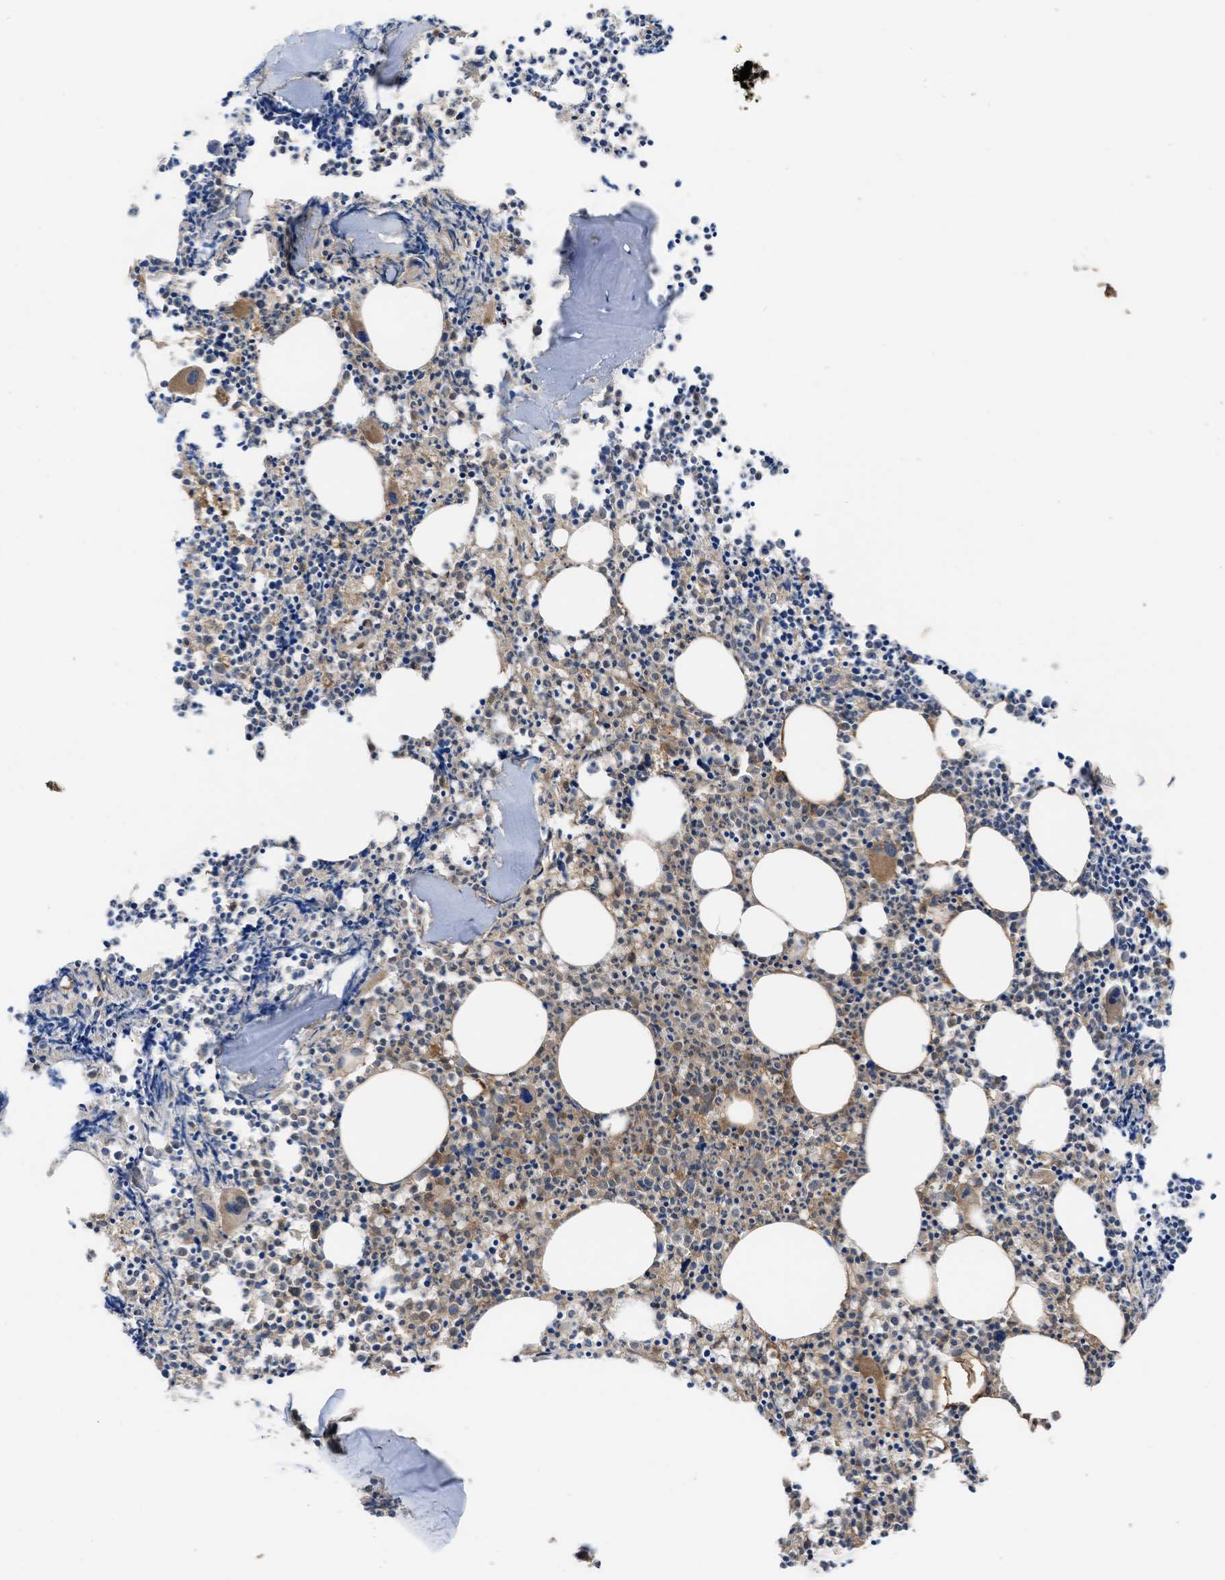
{"staining": {"intensity": "moderate", "quantity": ">75%", "location": "cytoplasmic/membranous,nuclear"}, "tissue": "bone marrow", "cell_type": "Hematopoietic cells", "image_type": "normal", "snomed": [{"axis": "morphology", "description": "Normal tissue, NOS"}, {"axis": "morphology", "description": "Inflammation, NOS"}, {"axis": "topography", "description": "Bone marrow"}], "caption": "An IHC photomicrograph of benign tissue is shown. Protein staining in brown shows moderate cytoplasmic/membranous,nuclear positivity in bone marrow within hematopoietic cells. (Brightfield microscopy of DAB IHC at high magnification).", "gene": "YWHAG", "patient": {"sex": "female", "age": 53}}